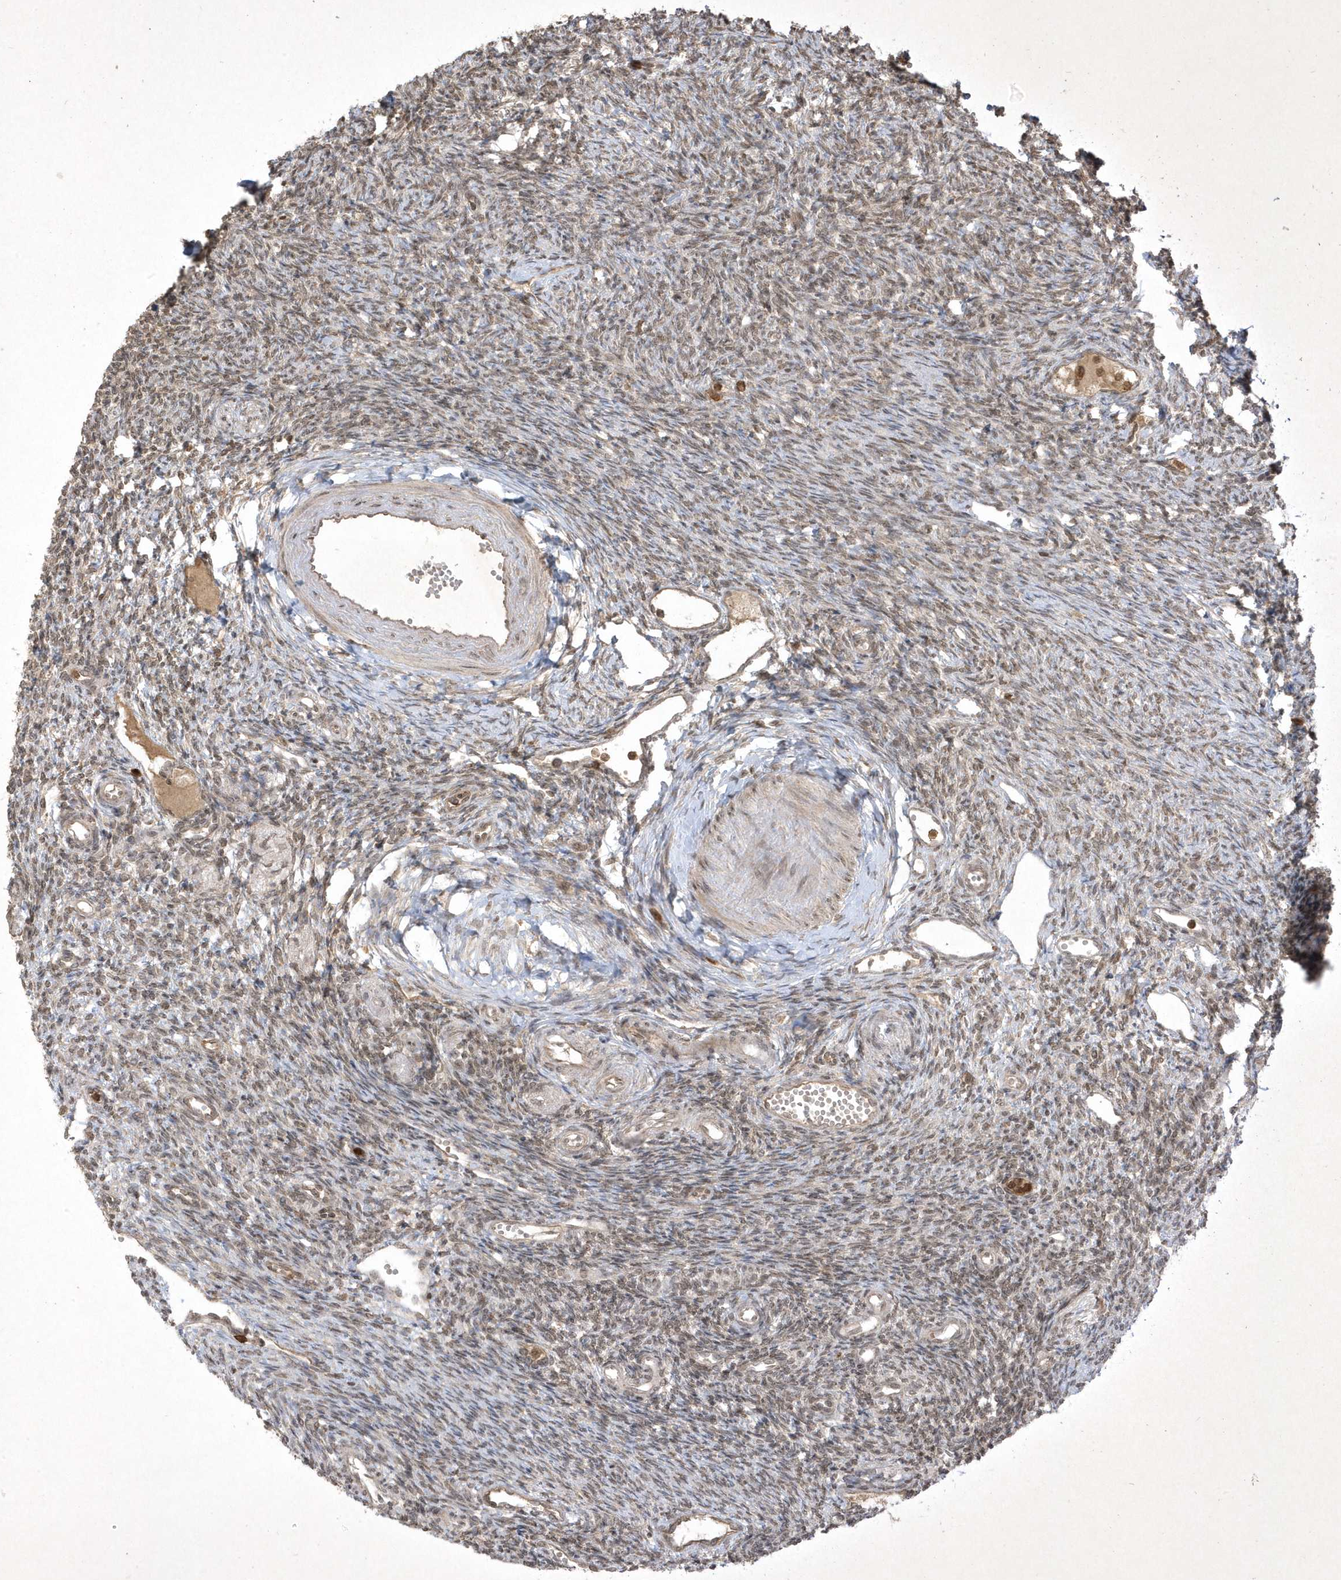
{"staining": {"intensity": "moderate", "quantity": ">75%", "location": "cytoplasmic/membranous"}, "tissue": "ovary", "cell_type": "Follicle cells", "image_type": "normal", "snomed": [{"axis": "morphology", "description": "Normal tissue, NOS"}, {"axis": "morphology", "description": "Cyst, NOS"}, {"axis": "topography", "description": "Ovary"}], "caption": "A histopathology image of human ovary stained for a protein exhibits moderate cytoplasmic/membranous brown staining in follicle cells. (DAB IHC with brightfield microscopy, high magnification).", "gene": "ZNF213", "patient": {"sex": "female", "age": 33}}